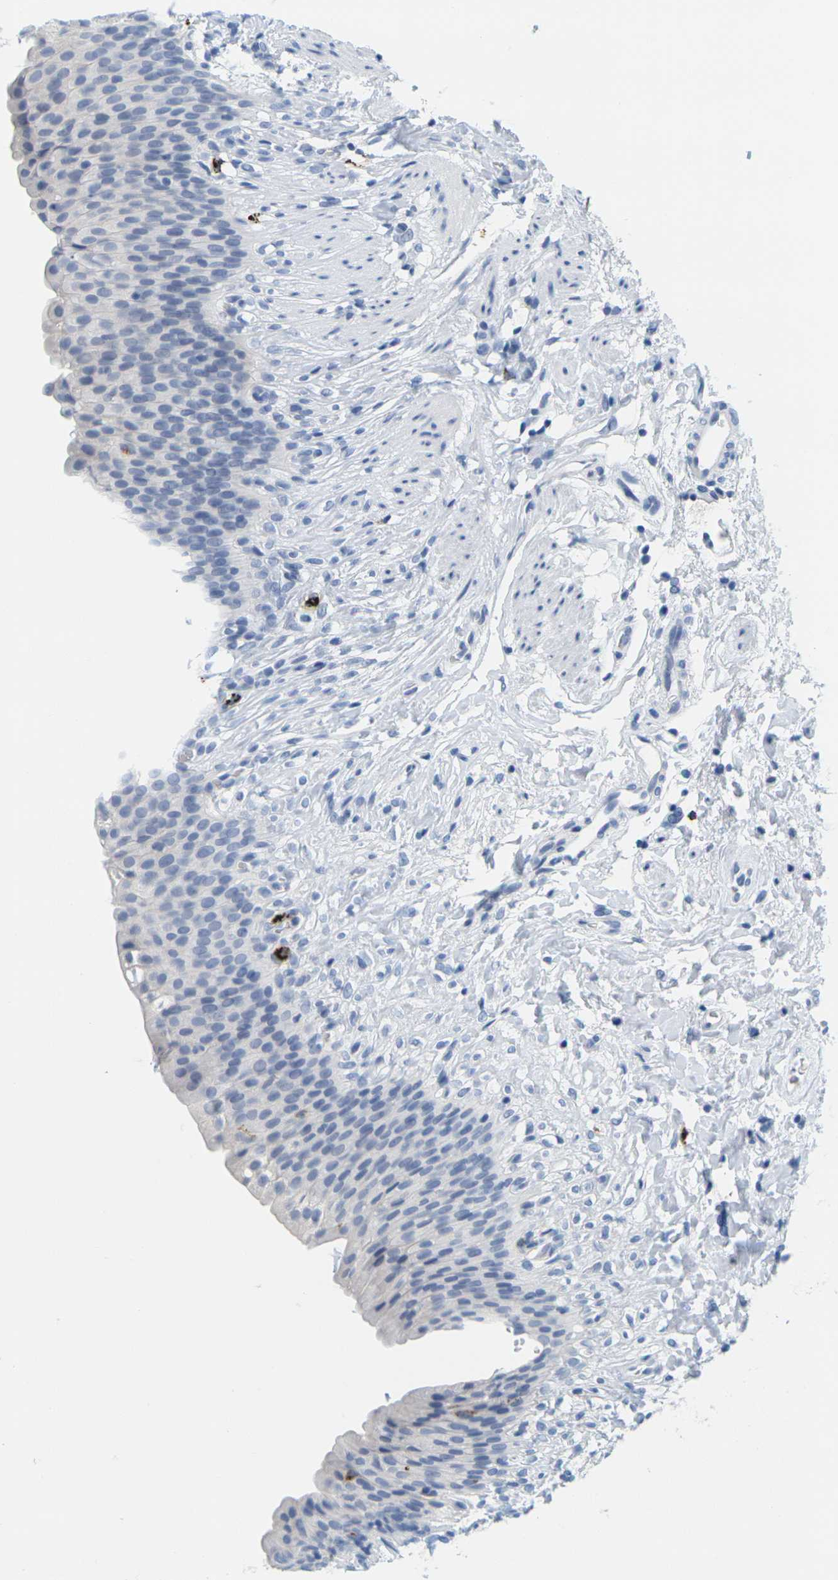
{"staining": {"intensity": "negative", "quantity": "none", "location": "none"}, "tissue": "urinary bladder", "cell_type": "Urothelial cells", "image_type": "normal", "snomed": [{"axis": "morphology", "description": "Normal tissue, NOS"}, {"axis": "topography", "description": "Urinary bladder"}], "caption": "Immunohistochemical staining of benign human urinary bladder shows no significant staining in urothelial cells. (DAB immunohistochemistry, high magnification).", "gene": "HLA", "patient": {"sex": "female", "age": 79}}